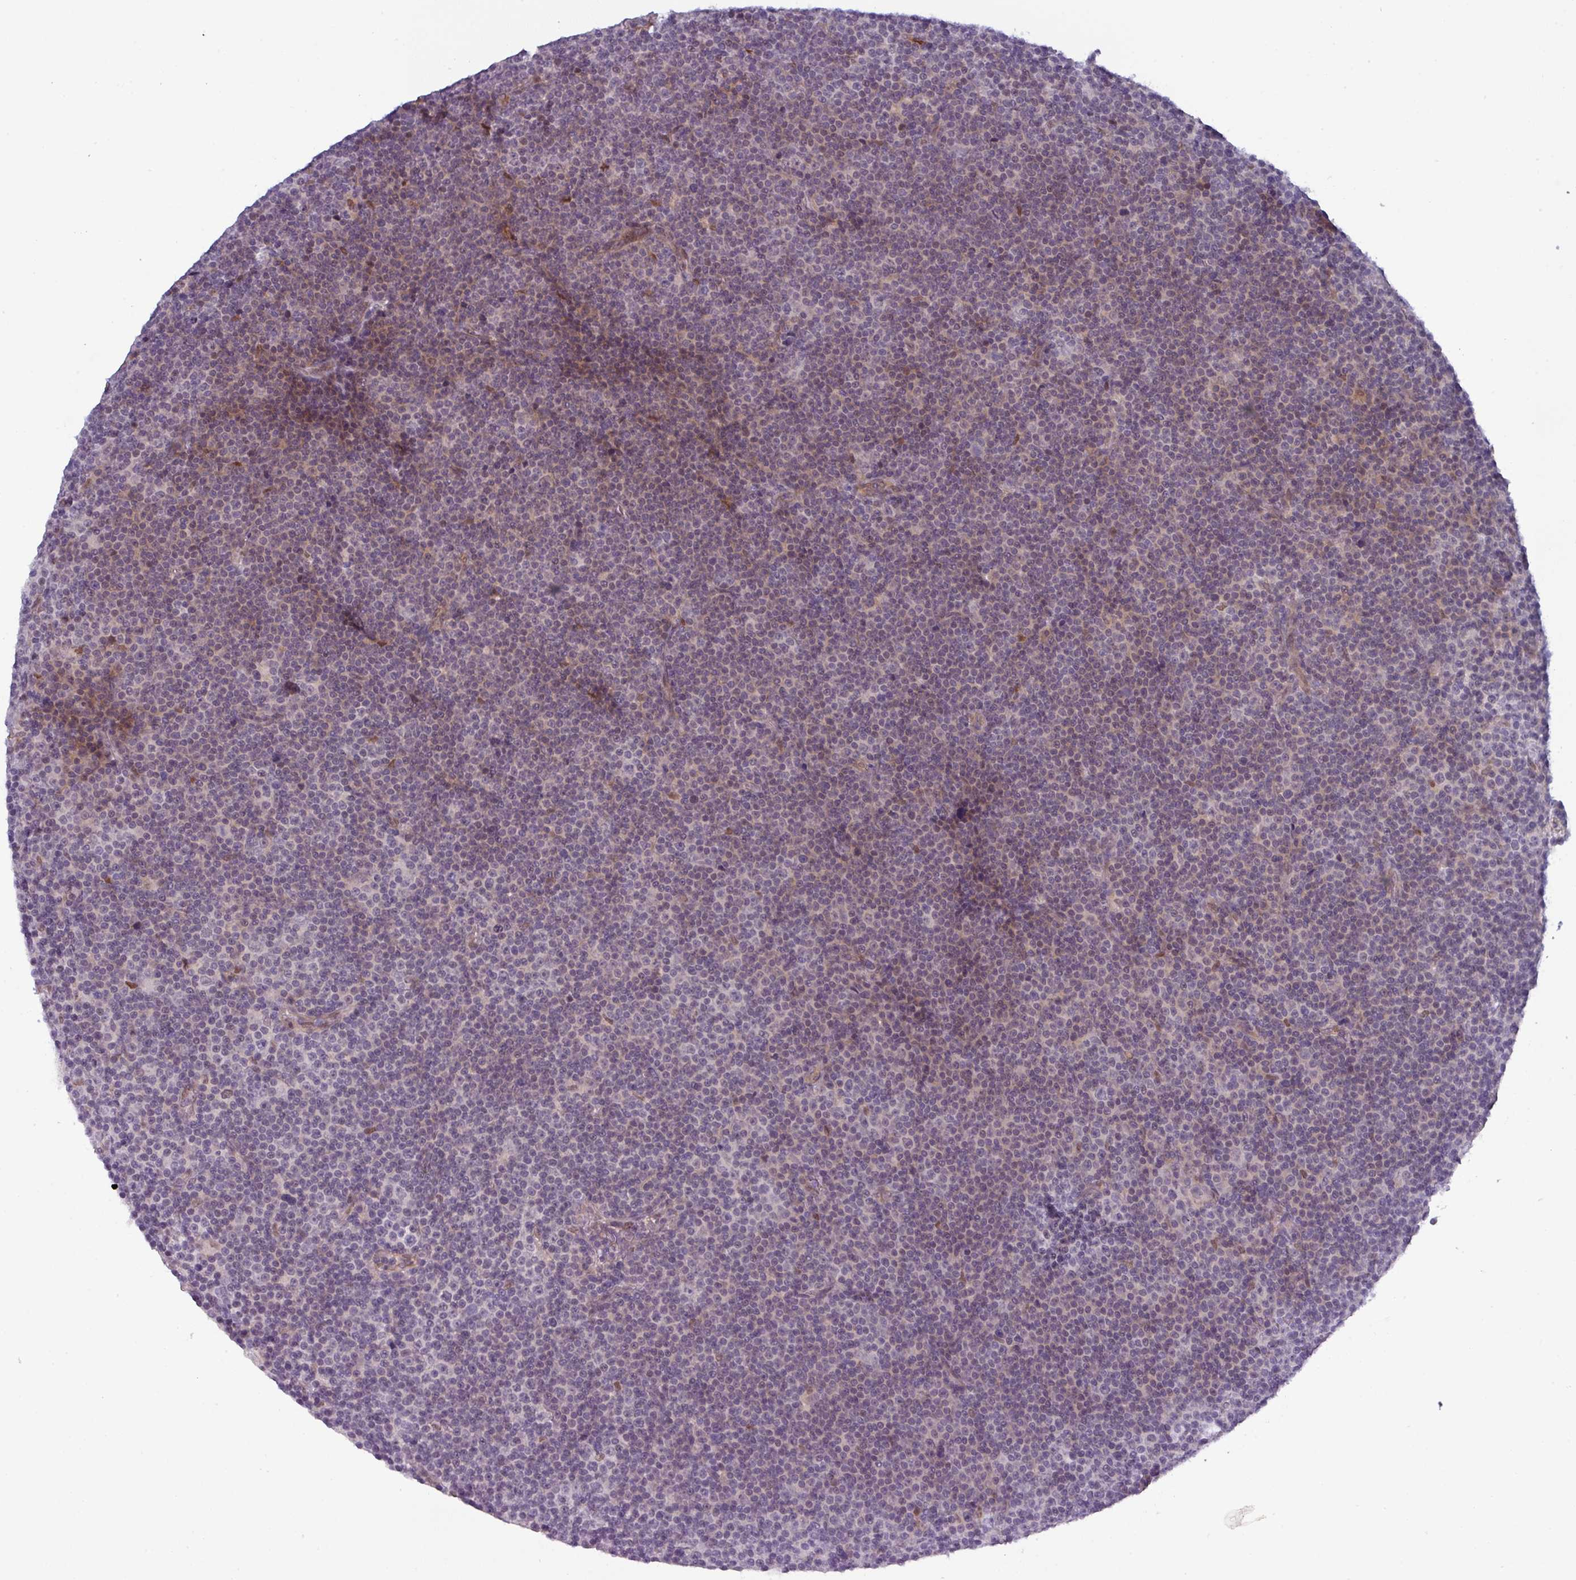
{"staining": {"intensity": "weak", "quantity": "<25%", "location": "cytoplasmic/membranous,nuclear"}, "tissue": "lymphoma", "cell_type": "Tumor cells", "image_type": "cancer", "snomed": [{"axis": "morphology", "description": "Malignant lymphoma, non-Hodgkin's type, Low grade"}, {"axis": "topography", "description": "Lymph node"}], "caption": "Tumor cells show no significant protein positivity in malignant lymphoma, non-Hodgkin's type (low-grade). The staining is performed using DAB brown chromogen with nuclei counter-stained in using hematoxylin.", "gene": "PRAMEF12", "patient": {"sex": "female", "age": 67}}